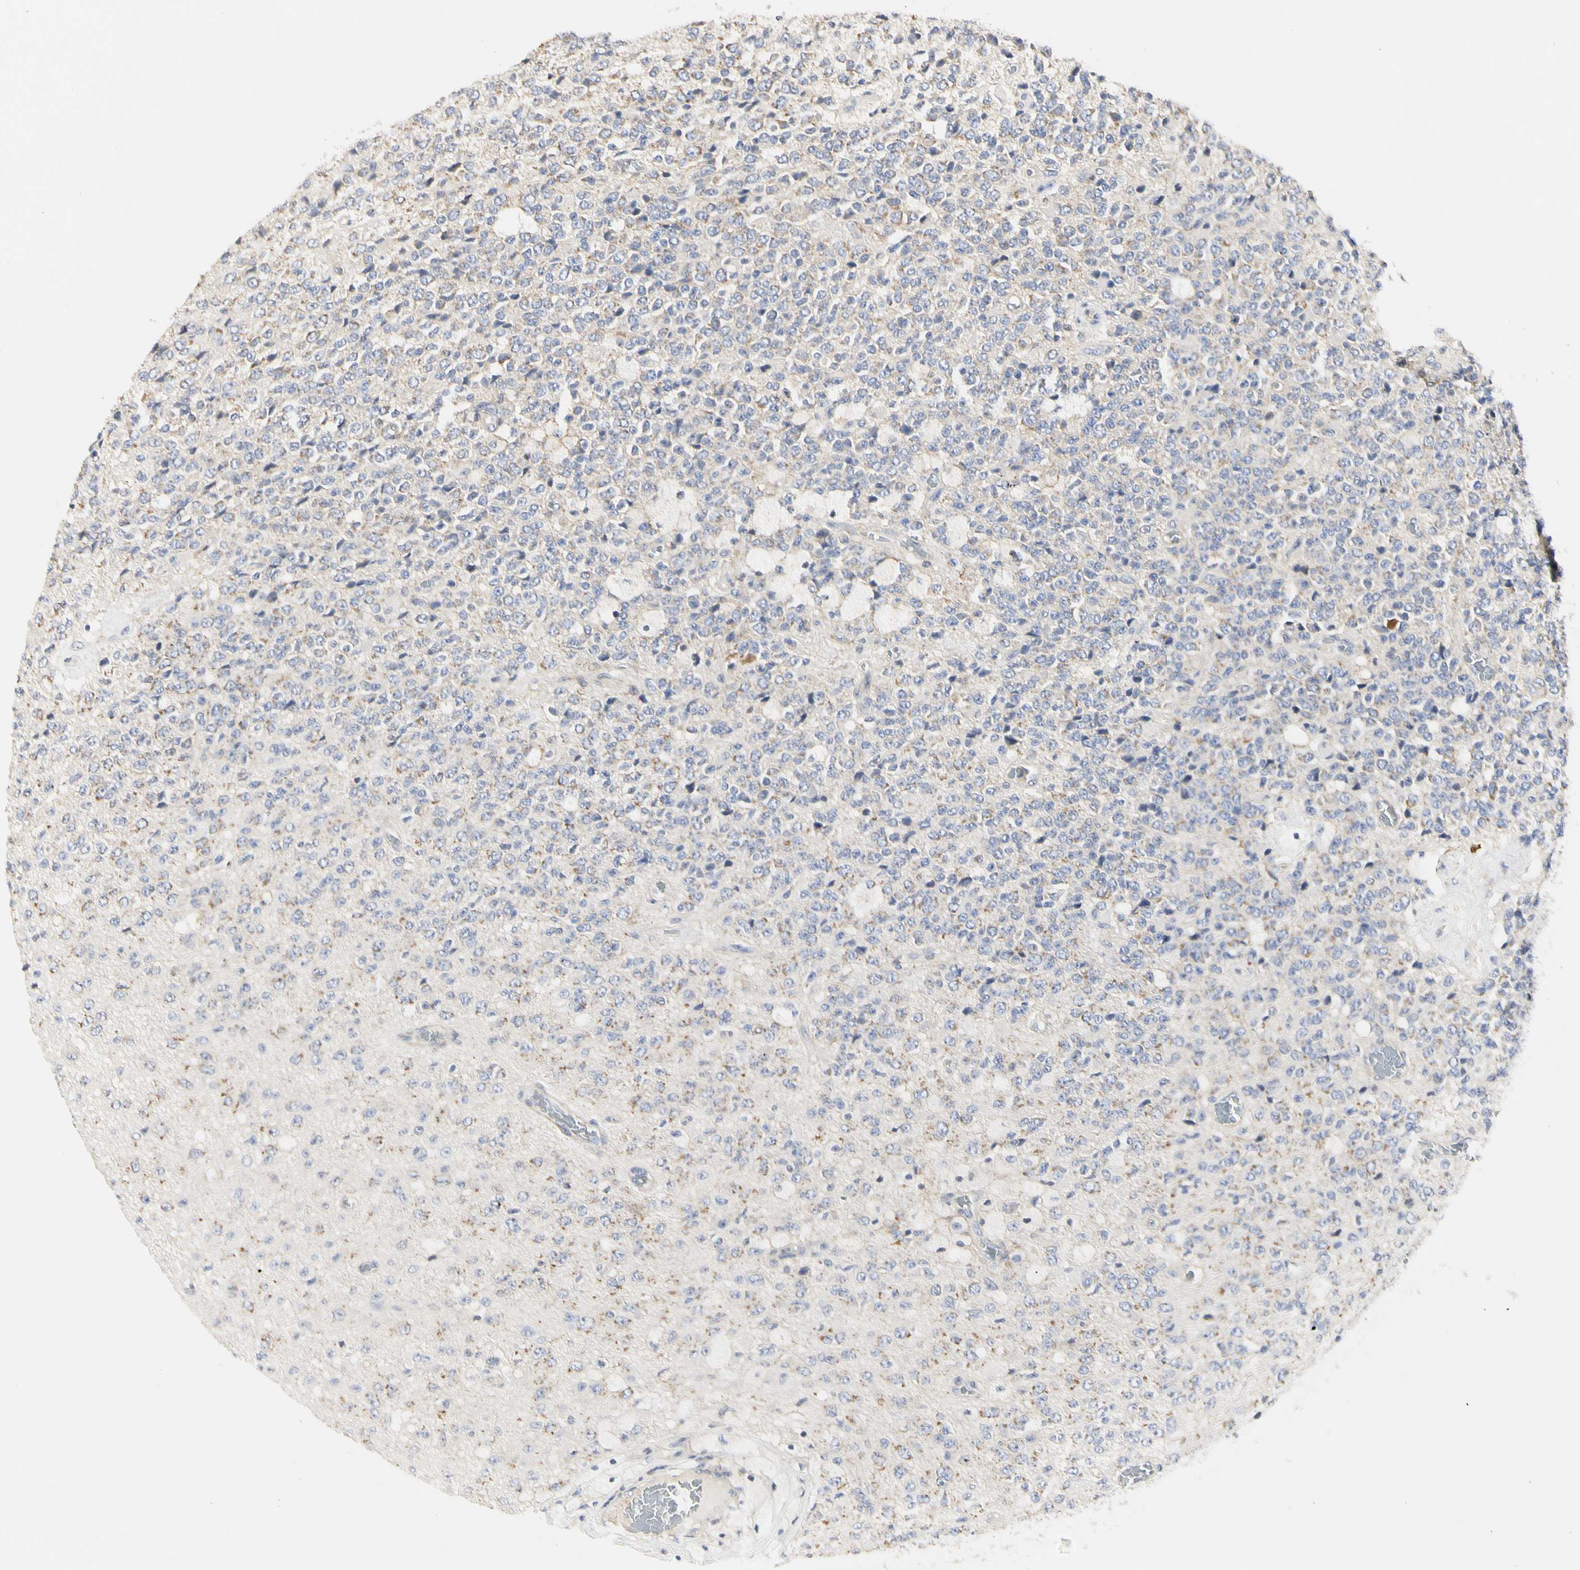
{"staining": {"intensity": "moderate", "quantity": "<25%", "location": "cytoplasmic/membranous"}, "tissue": "glioma", "cell_type": "Tumor cells", "image_type": "cancer", "snomed": [{"axis": "morphology", "description": "Glioma, malignant, High grade"}, {"axis": "topography", "description": "pancreas cauda"}], "caption": "A brown stain labels moderate cytoplasmic/membranous expression of a protein in human glioma tumor cells.", "gene": "SHANK2", "patient": {"sex": "male", "age": 60}}